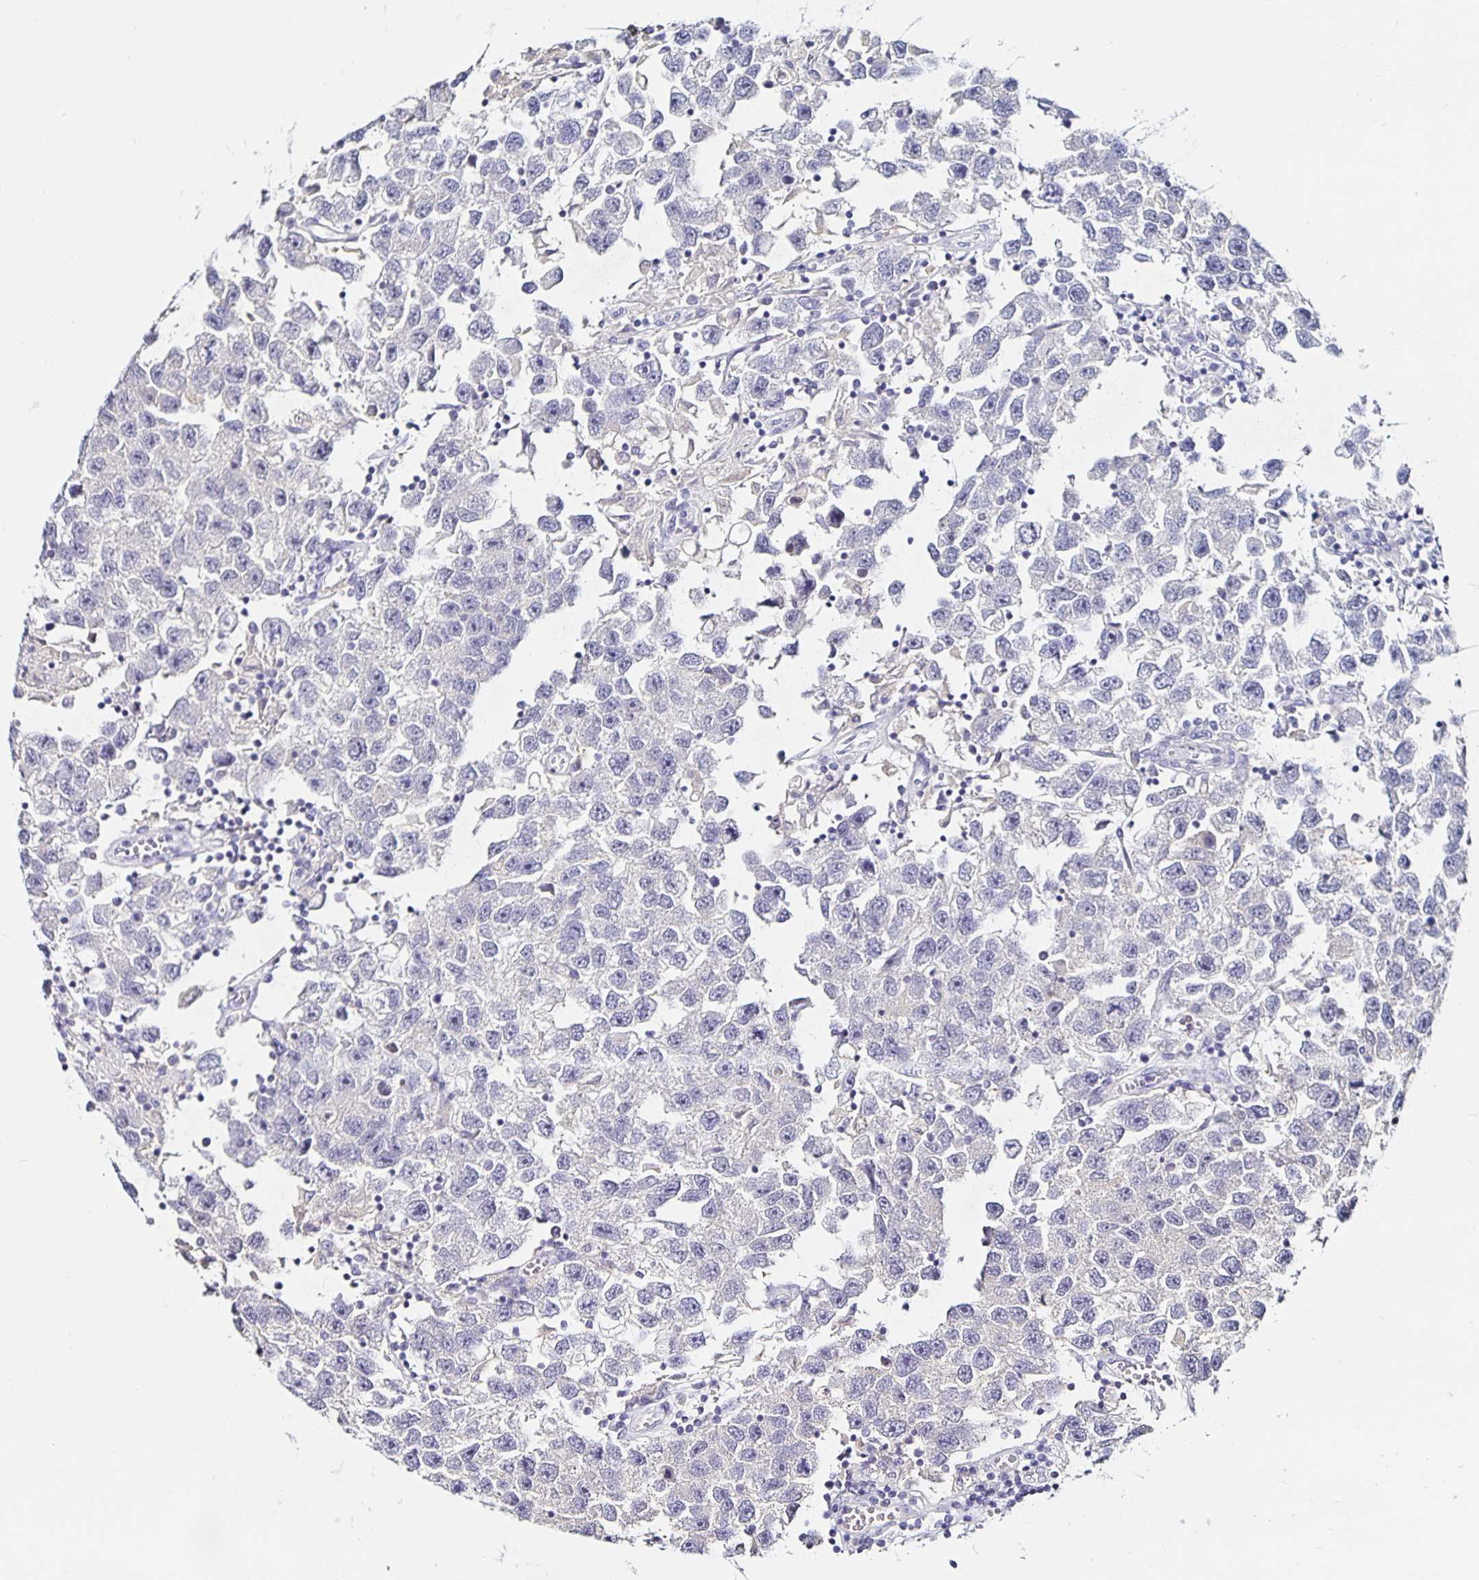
{"staining": {"intensity": "negative", "quantity": "none", "location": "none"}, "tissue": "testis cancer", "cell_type": "Tumor cells", "image_type": "cancer", "snomed": [{"axis": "morphology", "description": "Seminoma, NOS"}, {"axis": "topography", "description": "Testis"}], "caption": "There is no significant staining in tumor cells of testis cancer (seminoma). (DAB (3,3'-diaminobenzidine) immunohistochemistry (IHC) with hematoxylin counter stain).", "gene": "TTR", "patient": {"sex": "male", "age": 26}}